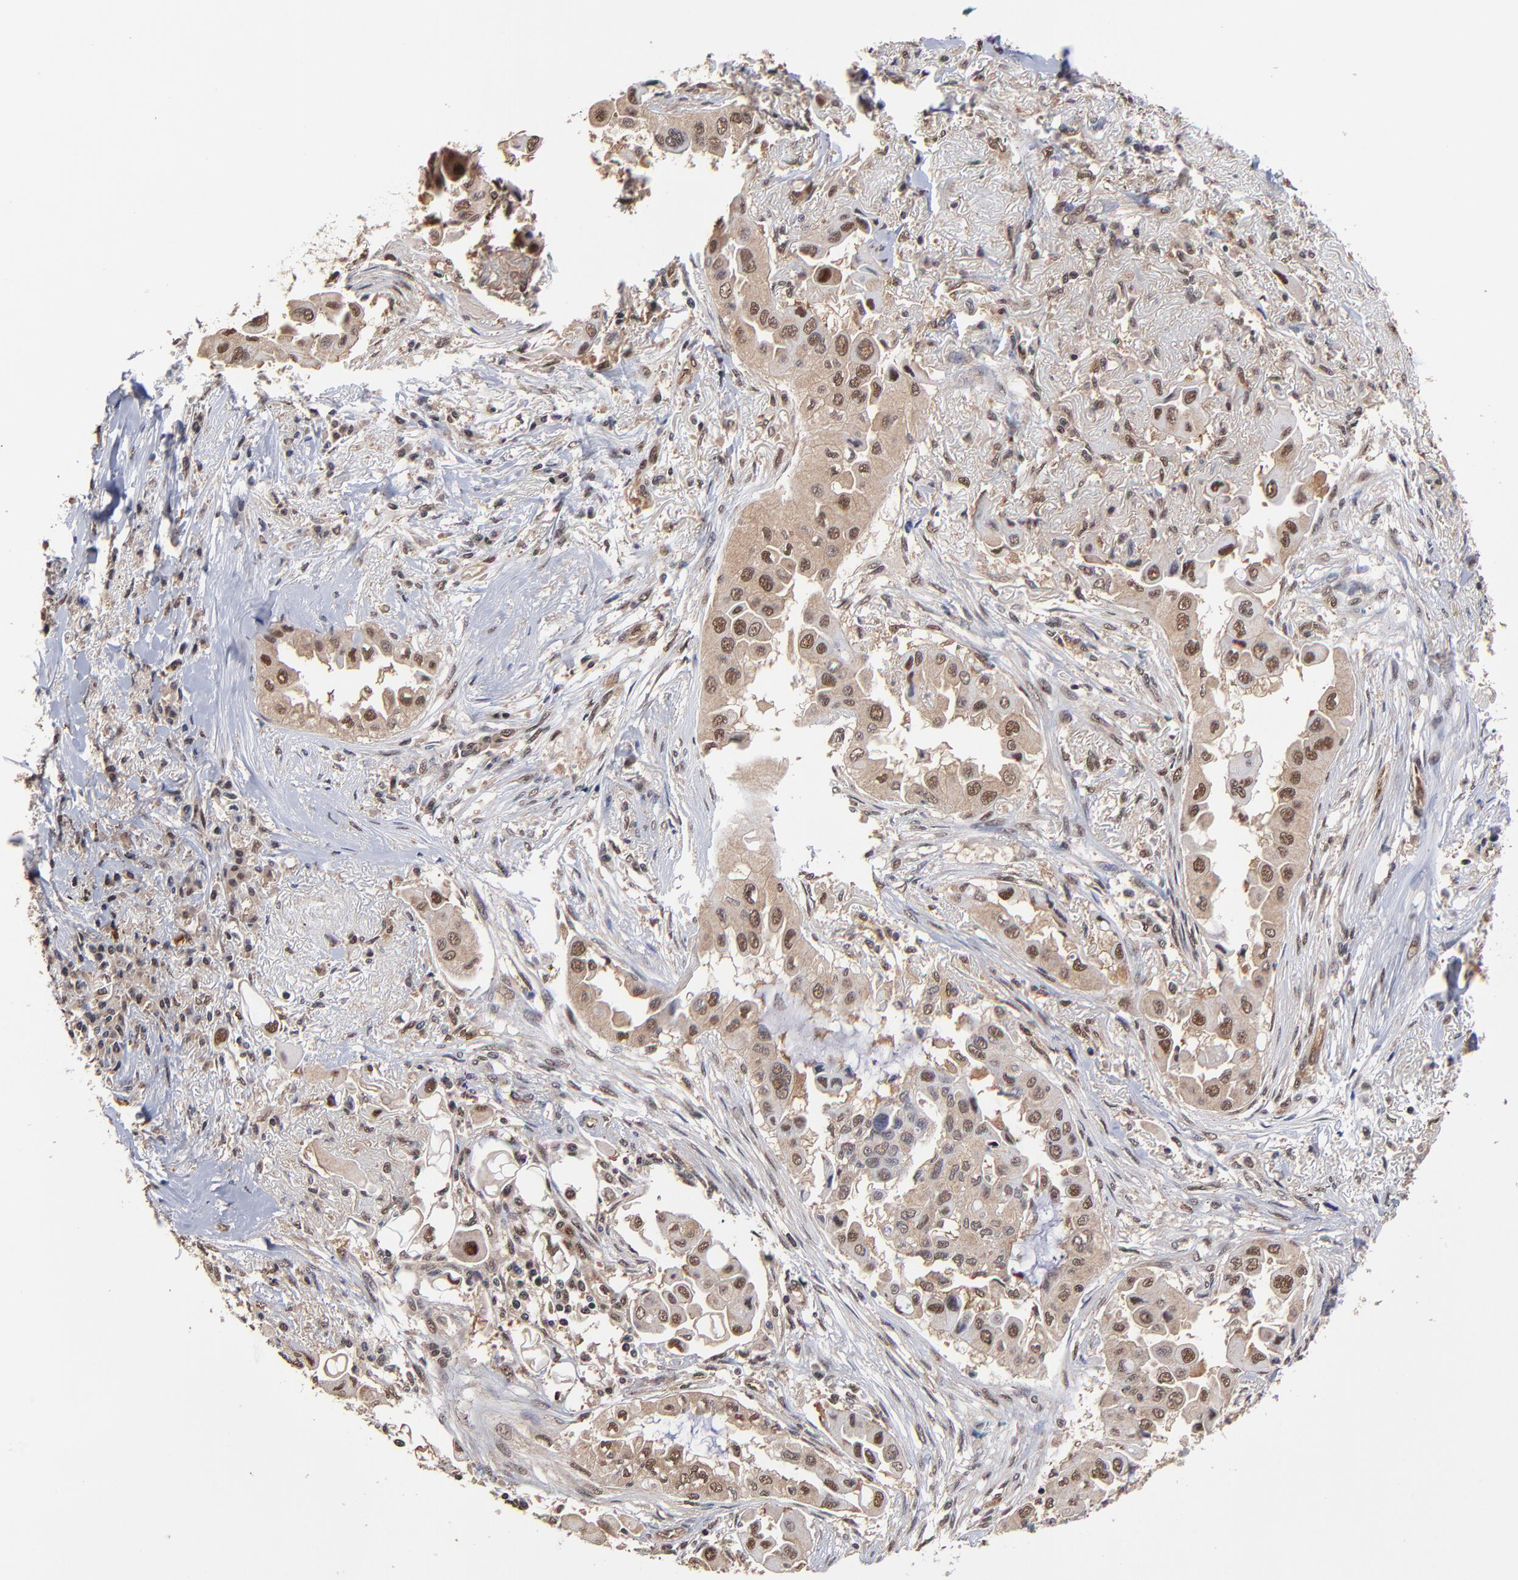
{"staining": {"intensity": "moderate", "quantity": "25%-75%", "location": "nuclear"}, "tissue": "lung cancer", "cell_type": "Tumor cells", "image_type": "cancer", "snomed": [{"axis": "morphology", "description": "Adenocarcinoma, NOS"}, {"axis": "topography", "description": "Lung"}], "caption": "Immunohistochemical staining of lung cancer (adenocarcinoma) exhibits medium levels of moderate nuclear protein expression in approximately 25%-75% of tumor cells.", "gene": "PSMC4", "patient": {"sex": "female", "age": 76}}